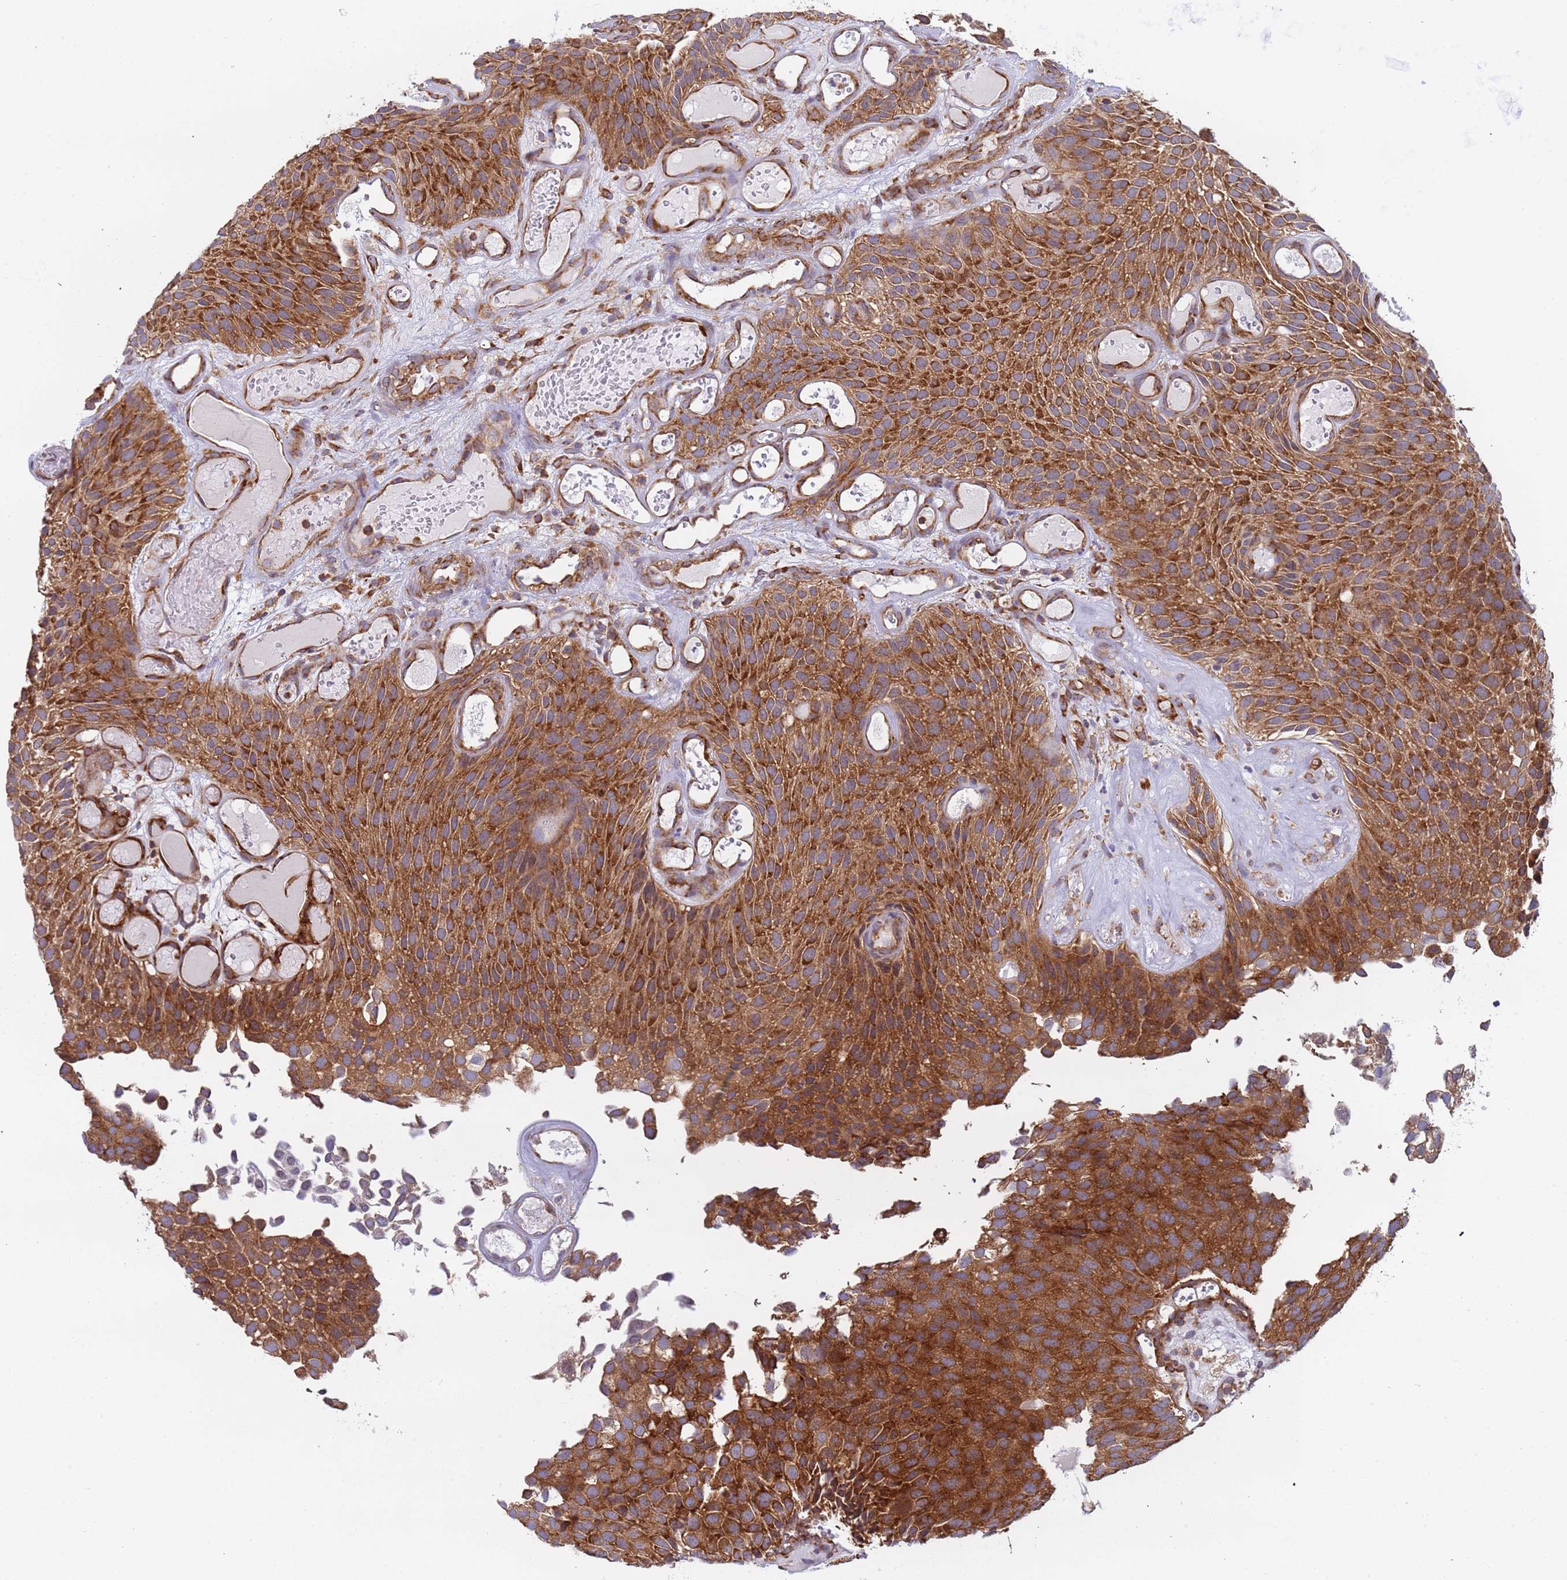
{"staining": {"intensity": "strong", "quantity": ">75%", "location": "cytoplasmic/membranous"}, "tissue": "urothelial cancer", "cell_type": "Tumor cells", "image_type": "cancer", "snomed": [{"axis": "morphology", "description": "Urothelial carcinoma, Low grade"}, {"axis": "topography", "description": "Urinary bladder"}], "caption": "DAB immunohistochemical staining of human urothelial cancer shows strong cytoplasmic/membranous protein expression in about >75% of tumor cells.", "gene": "RPL36", "patient": {"sex": "male", "age": 89}}